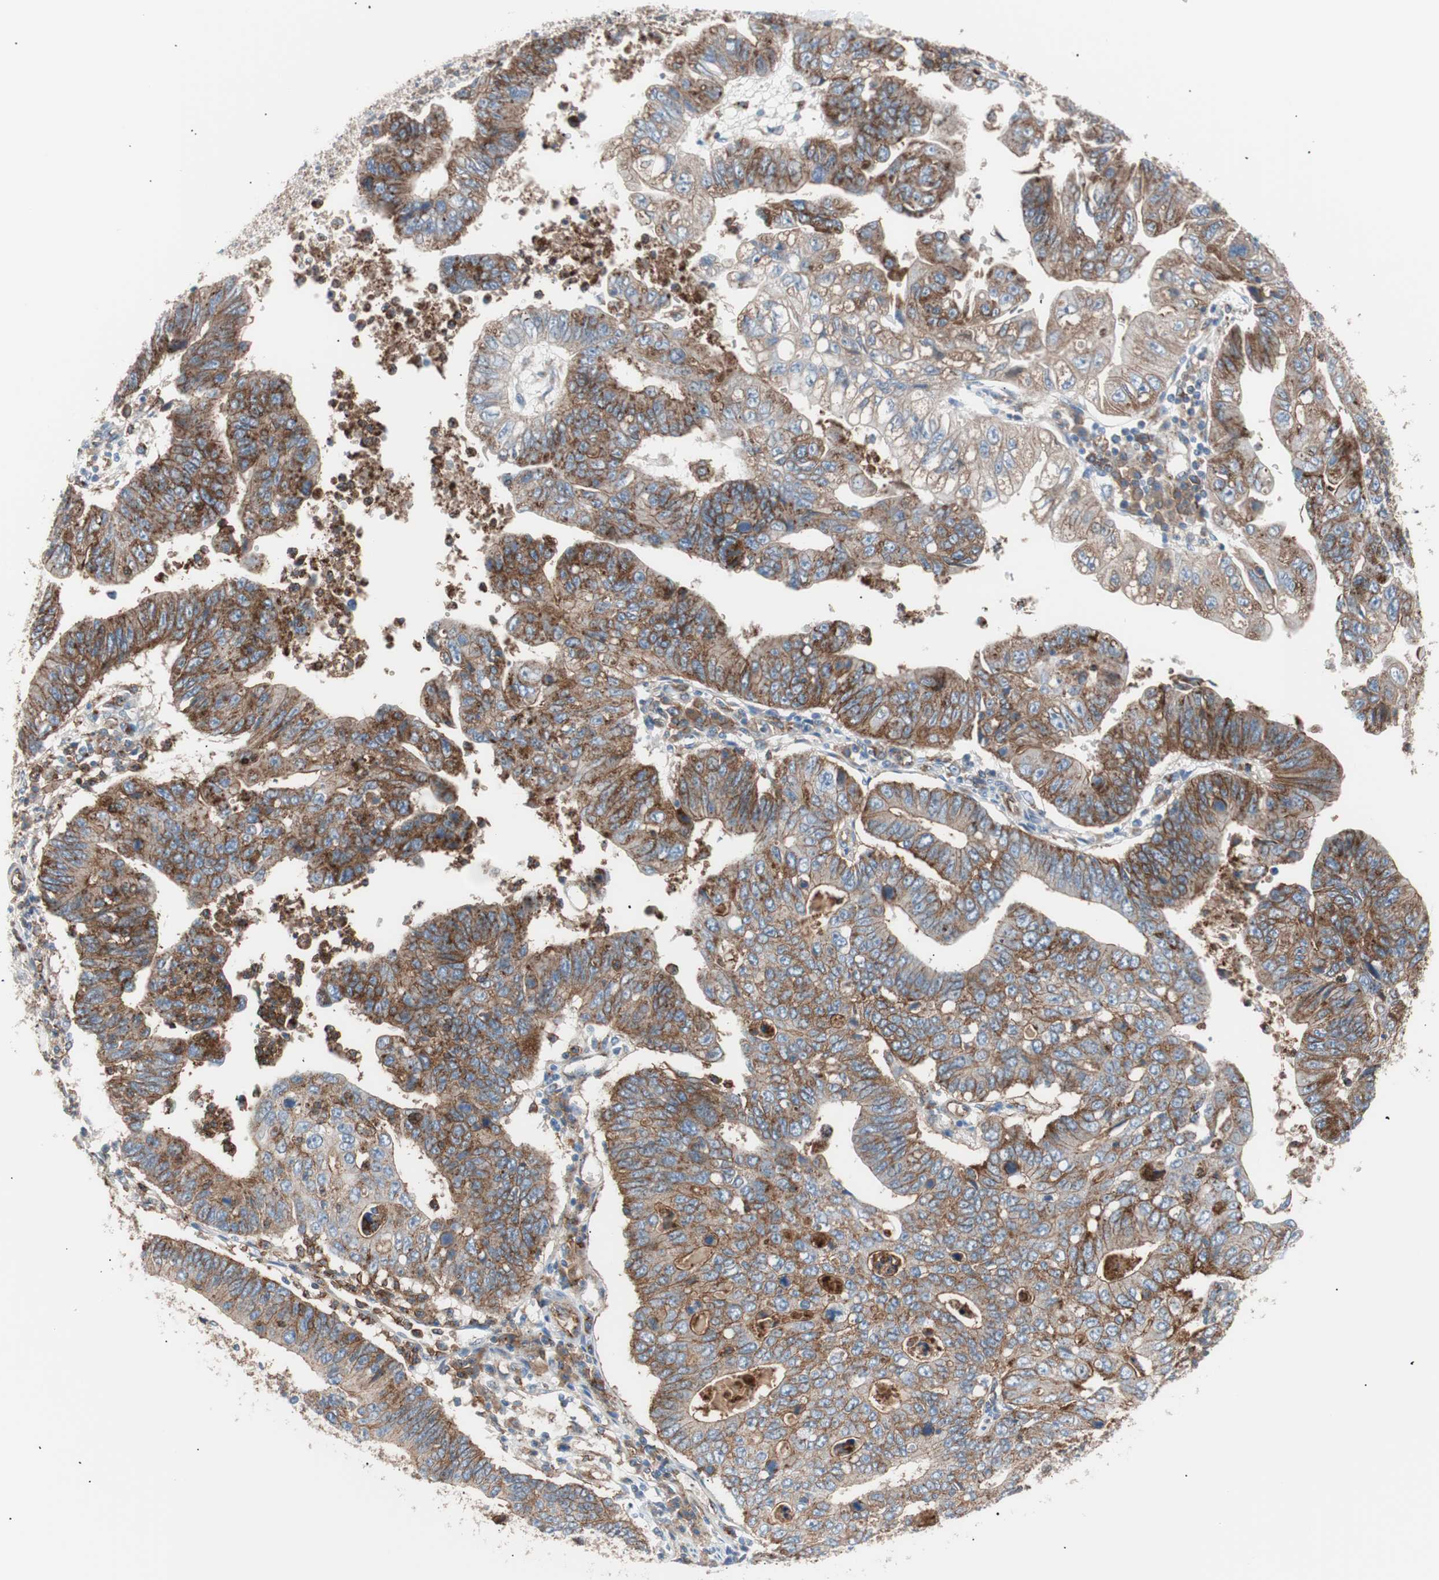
{"staining": {"intensity": "strong", "quantity": ">75%", "location": "cytoplasmic/membranous"}, "tissue": "stomach cancer", "cell_type": "Tumor cells", "image_type": "cancer", "snomed": [{"axis": "morphology", "description": "Adenocarcinoma, NOS"}, {"axis": "topography", "description": "Stomach"}], "caption": "Brown immunohistochemical staining in human stomach cancer exhibits strong cytoplasmic/membranous positivity in approximately >75% of tumor cells.", "gene": "FLOT2", "patient": {"sex": "male", "age": 59}}